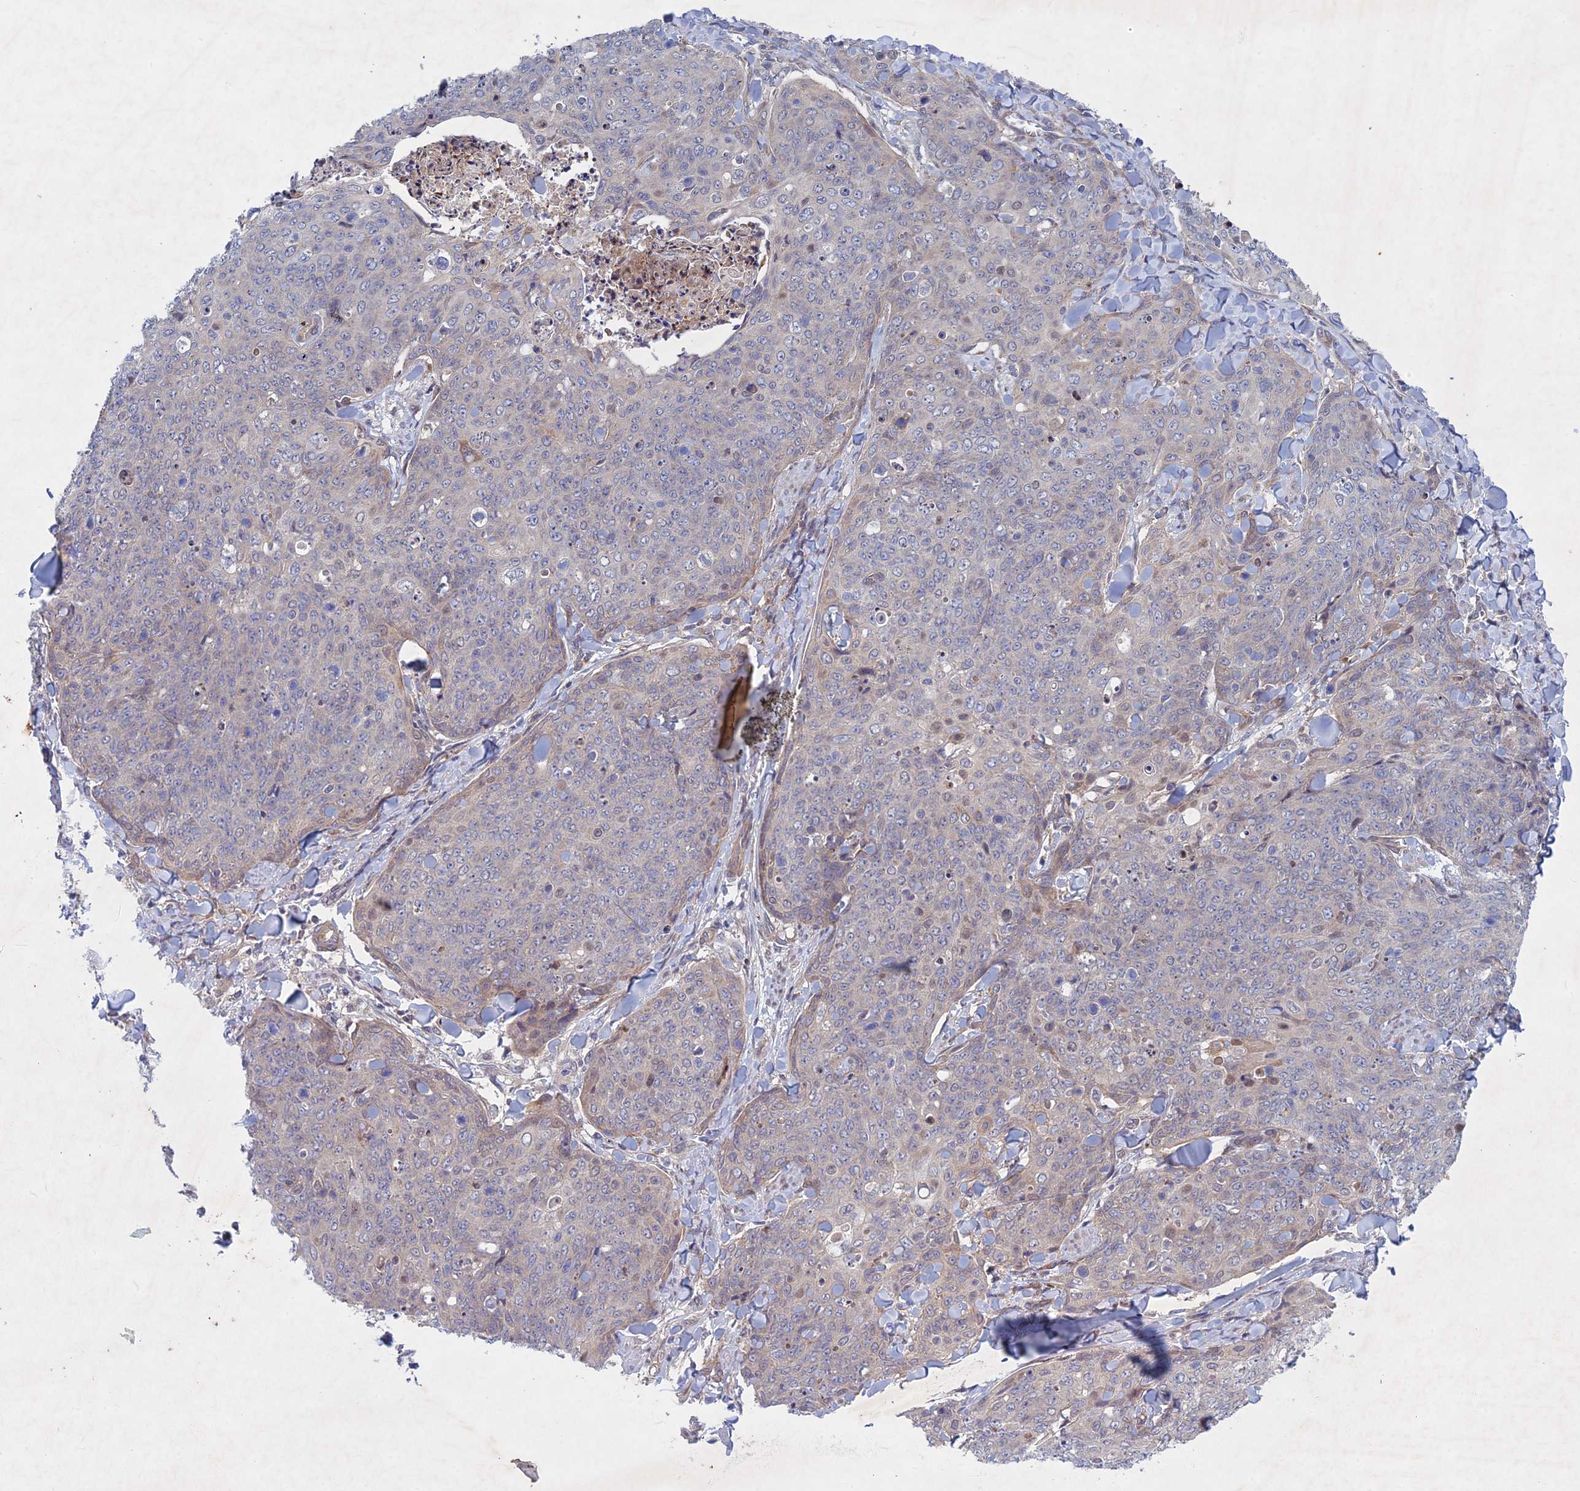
{"staining": {"intensity": "negative", "quantity": "none", "location": "none"}, "tissue": "skin cancer", "cell_type": "Tumor cells", "image_type": "cancer", "snomed": [{"axis": "morphology", "description": "Squamous cell carcinoma, NOS"}, {"axis": "topography", "description": "Skin"}, {"axis": "topography", "description": "Vulva"}], "caption": "Tumor cells show no significant positivity in skin cancer (squamous cell carcinoma). (Stains: DAB (3,3'-diaminobenzidine) IHC with hematoxylin counter stain, Microscopy: brightfield microscopy at high magnification).", "gene": "PTHLH", "patient": {"sex": "female", "age": 85}}